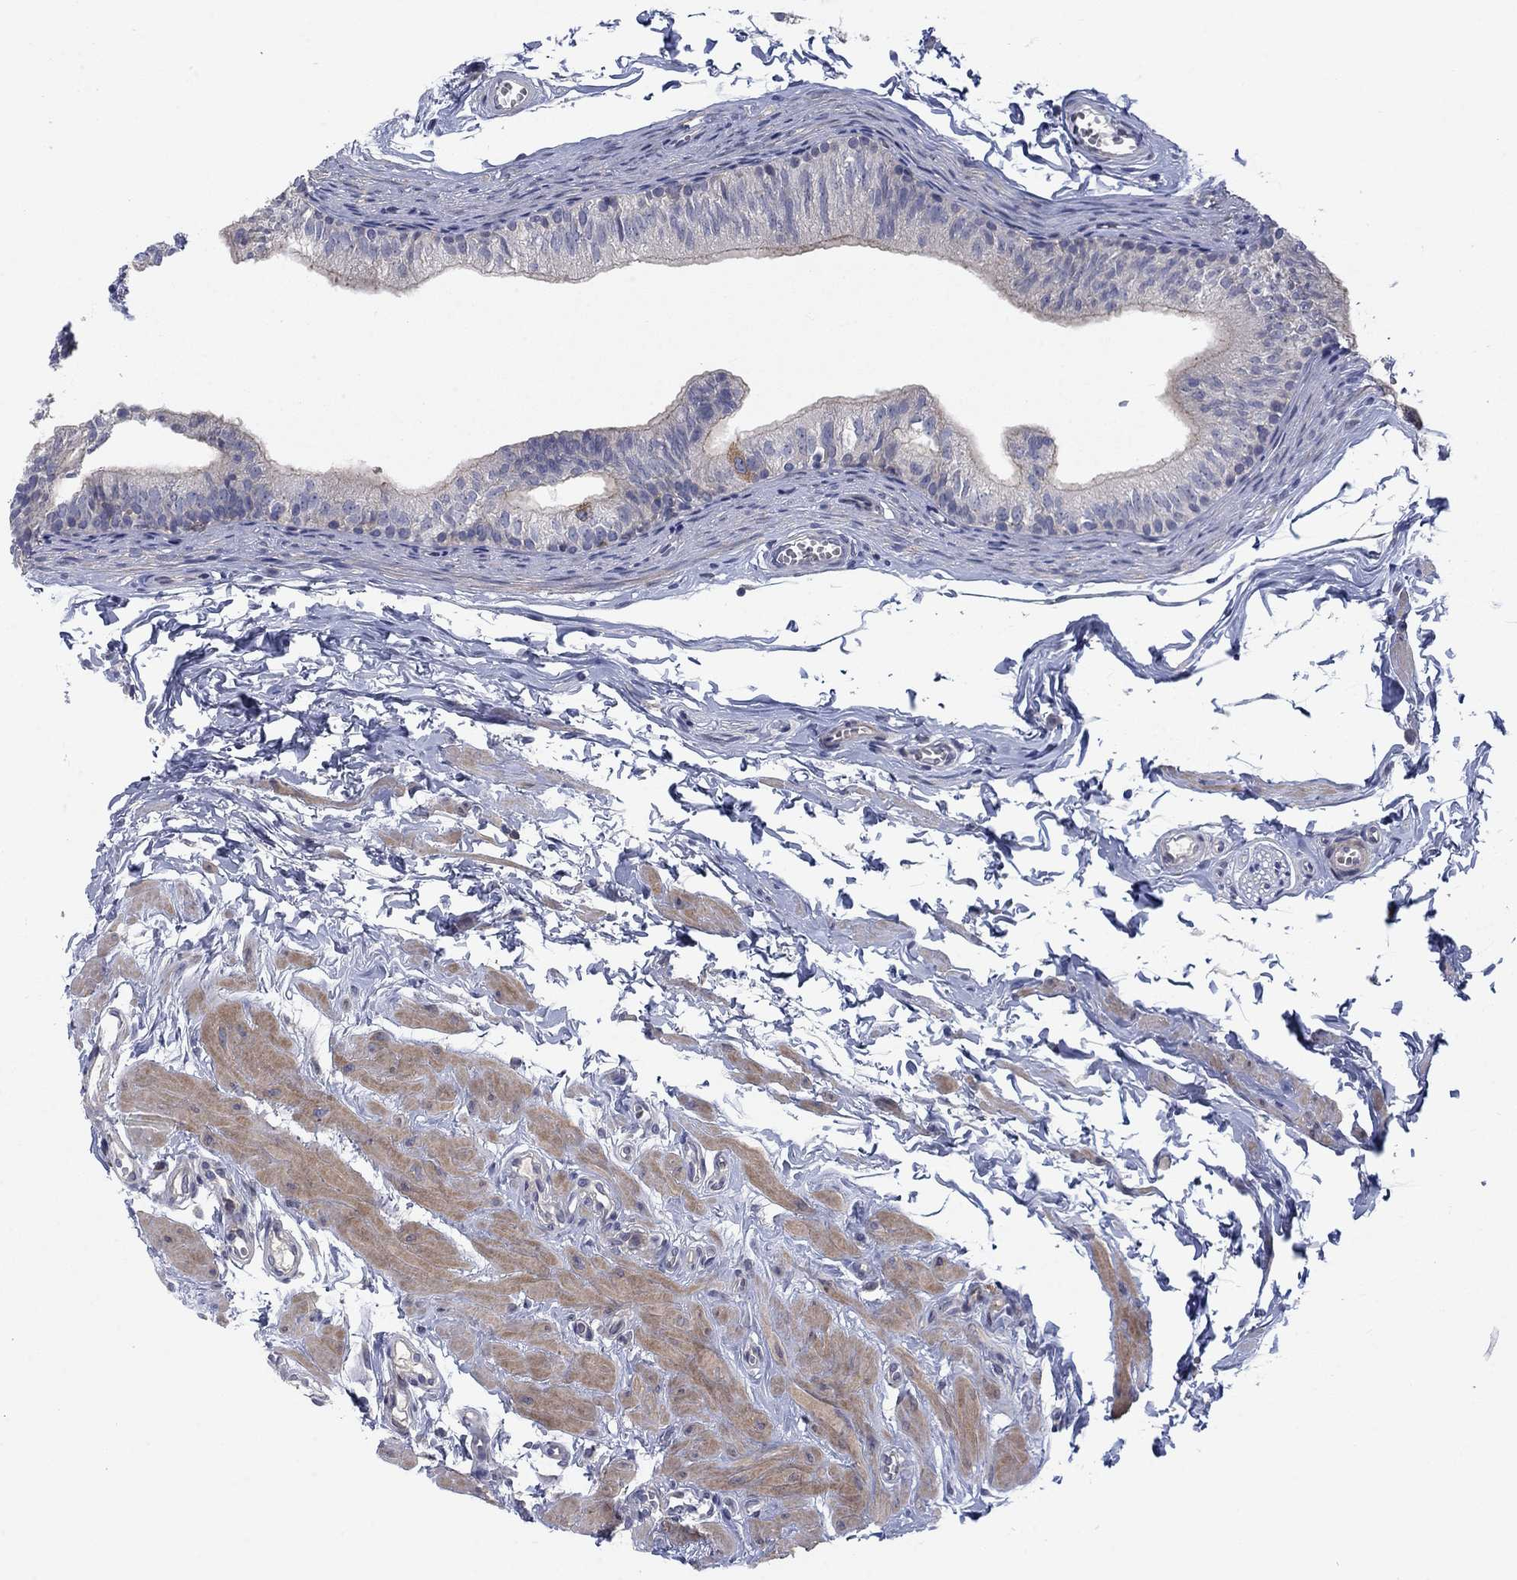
{"staining": {"intensity": "weak", "quantity": "<25%", "location": "cytoplasmic/membranous"}, "tissue": "epididymis", "cell_type": "Glandular cells", "image_type": "normal", "snomed": [{"axis": "morphology", "description": "Normal tissue, NOS"}, {"axis": "topography", "description": "Epididymis"}], "caption": "Glandular cells show no significant protein staining in benign epididymis. (DAB (3,3'-diaminobenzidine) immunohistochemistry (IHC), high magnification).", "gene": "KIF15", "patient": {"sex": "male", "age": 22}}